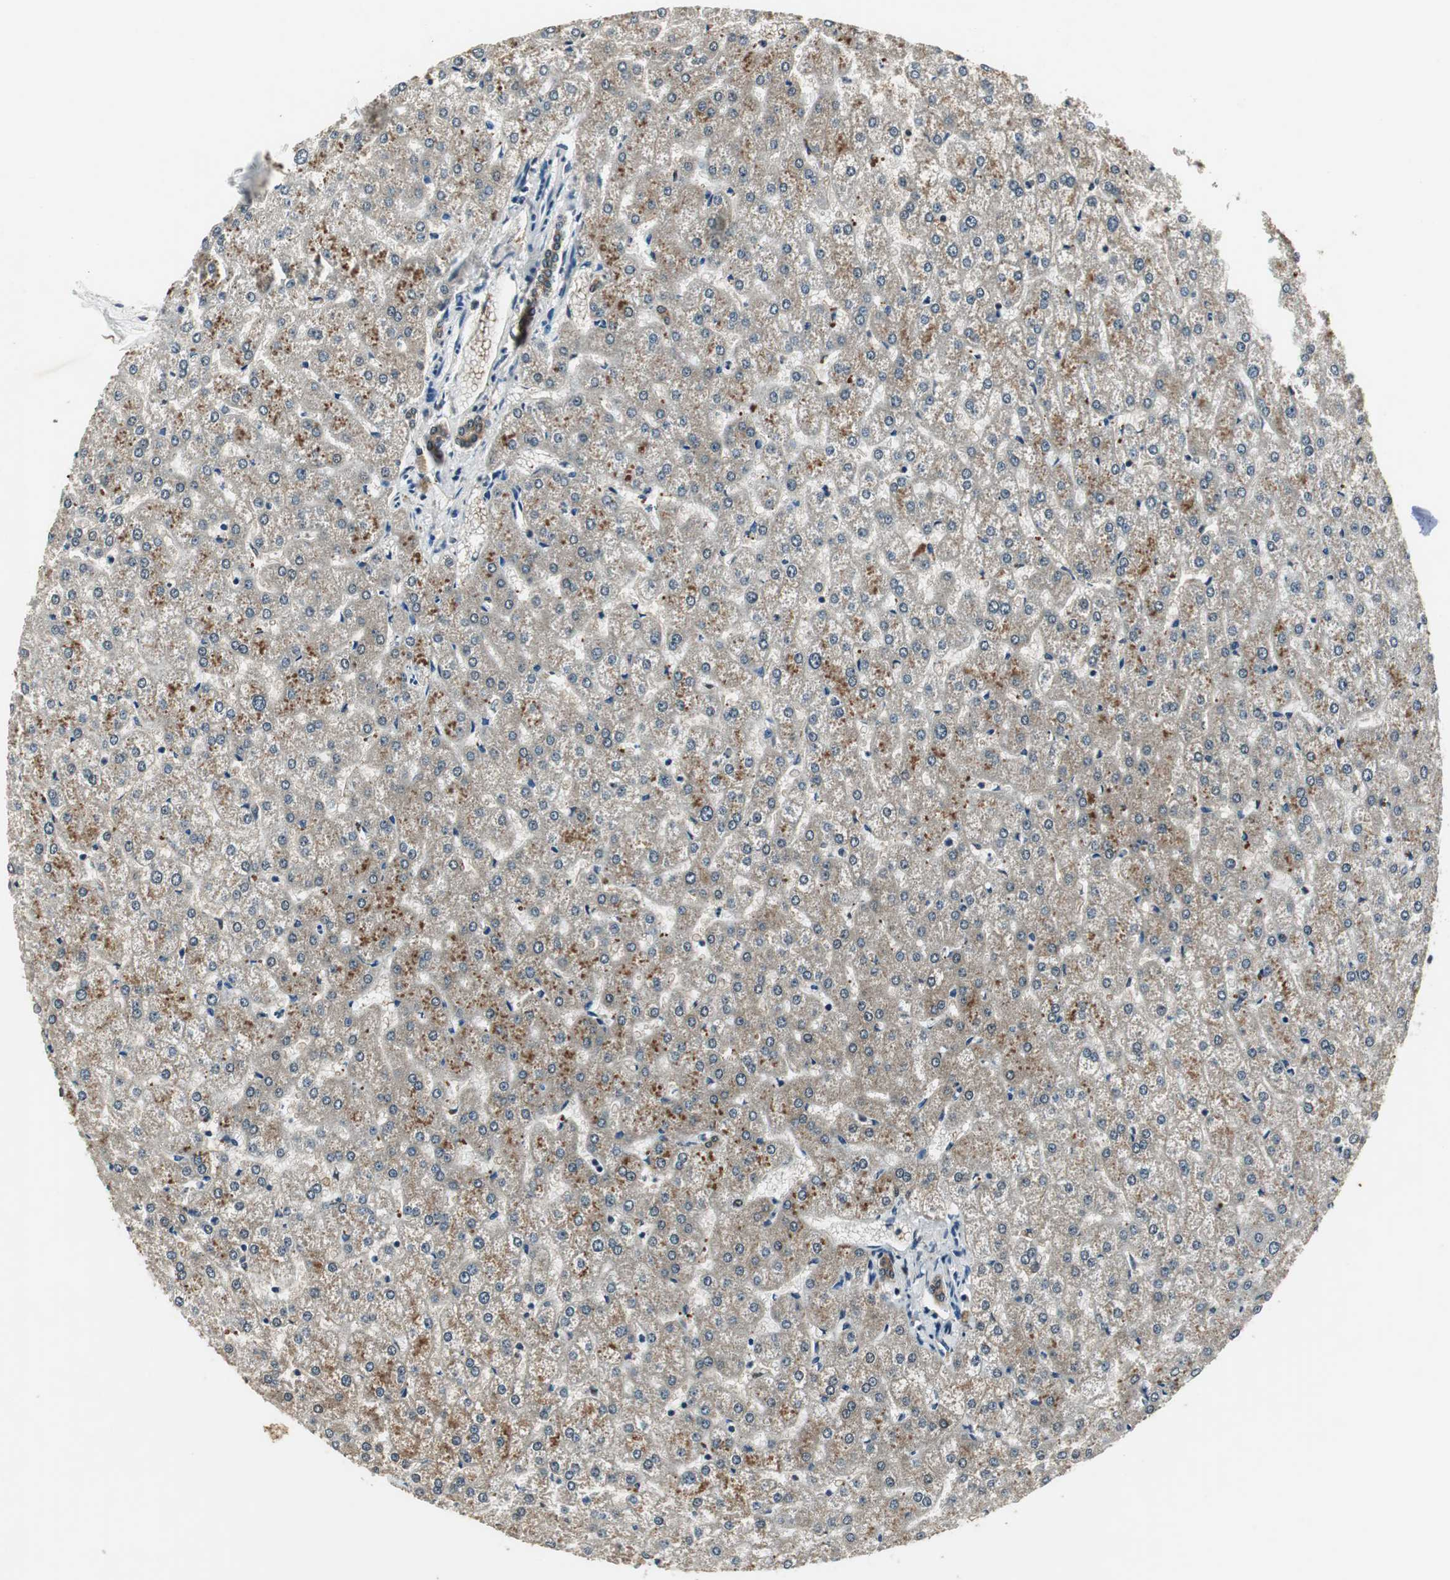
{"staining": {"intensity": "moderate", "quantity": ">75%", "location": "cytoplasmic/membranous"}, "tissue": "liver", "cell_type": "Cholangiocytes", "image_type": "normal", "snomed": [{"axis": "morphology", "description": "Normal tissue, NOS"}, {"axis": "topography", "description": "Liver"}], "caption": "Immunohistochemistry image of unremarkable liver: liver stained using immunohistochemistry demonstrates medium levels of moderate protein expression localized specifically in the cytoplasmic/membranous of cholangiocytes, appearing as a cytoplasmic/membranous brown color.", "gene": "PSMB4", "patient": {"sex": "female", "age": 32}}